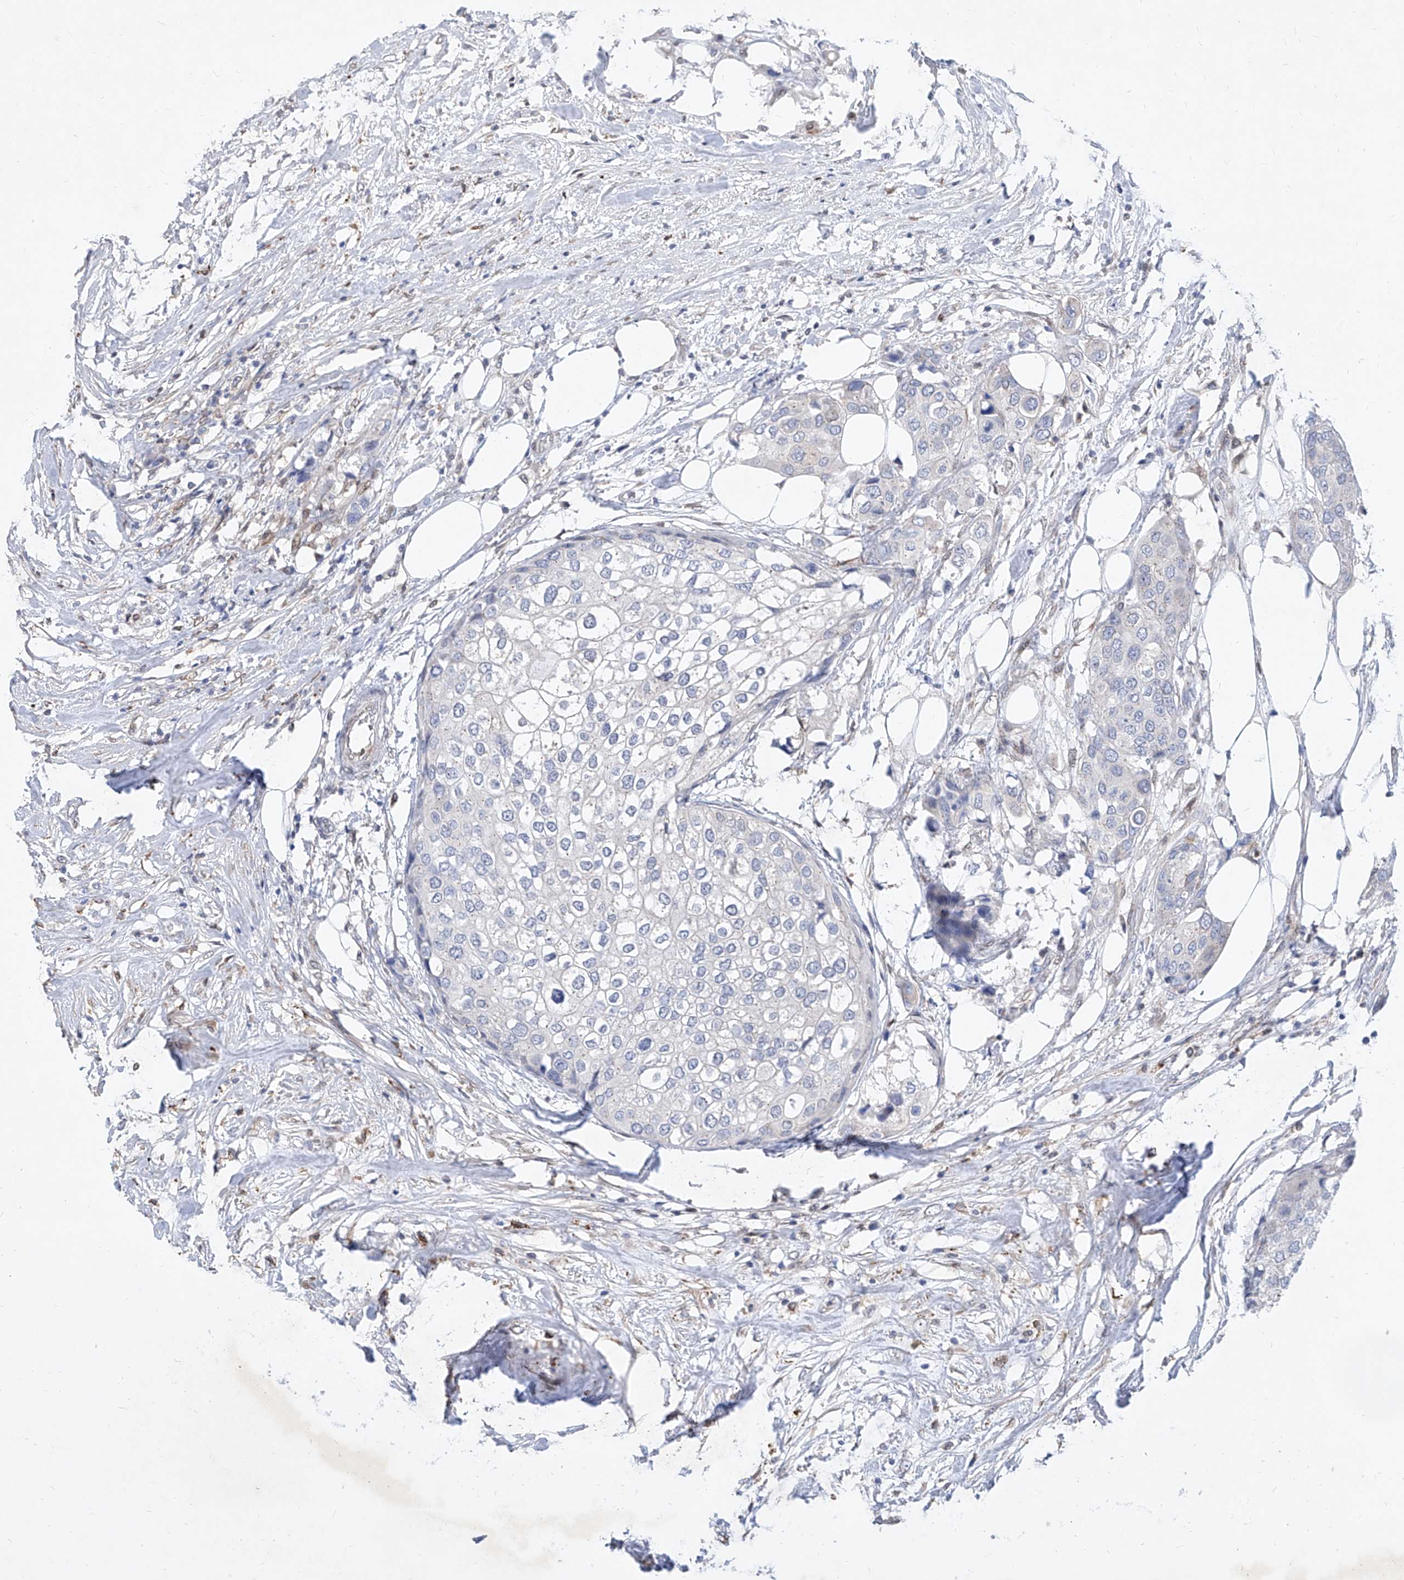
{"staining": {"intensity": "negative", "quantity": "none", "location": "none"}, "tissue": "urothelial cancer", "cell_type": "Tumor cells", "image_type": "cancer", "snomed": [{"axis": "morphology", "description": "Urothelial carcinoma, High grade"}, {"axis": "topography", "description": "Urinary bladder"}], "caption": "Tumor cells are negative for brown protein staining in high-grade urothelial carcinoma.", "gene": "MX2", "patient": {"sex": "male", "age": 64}}